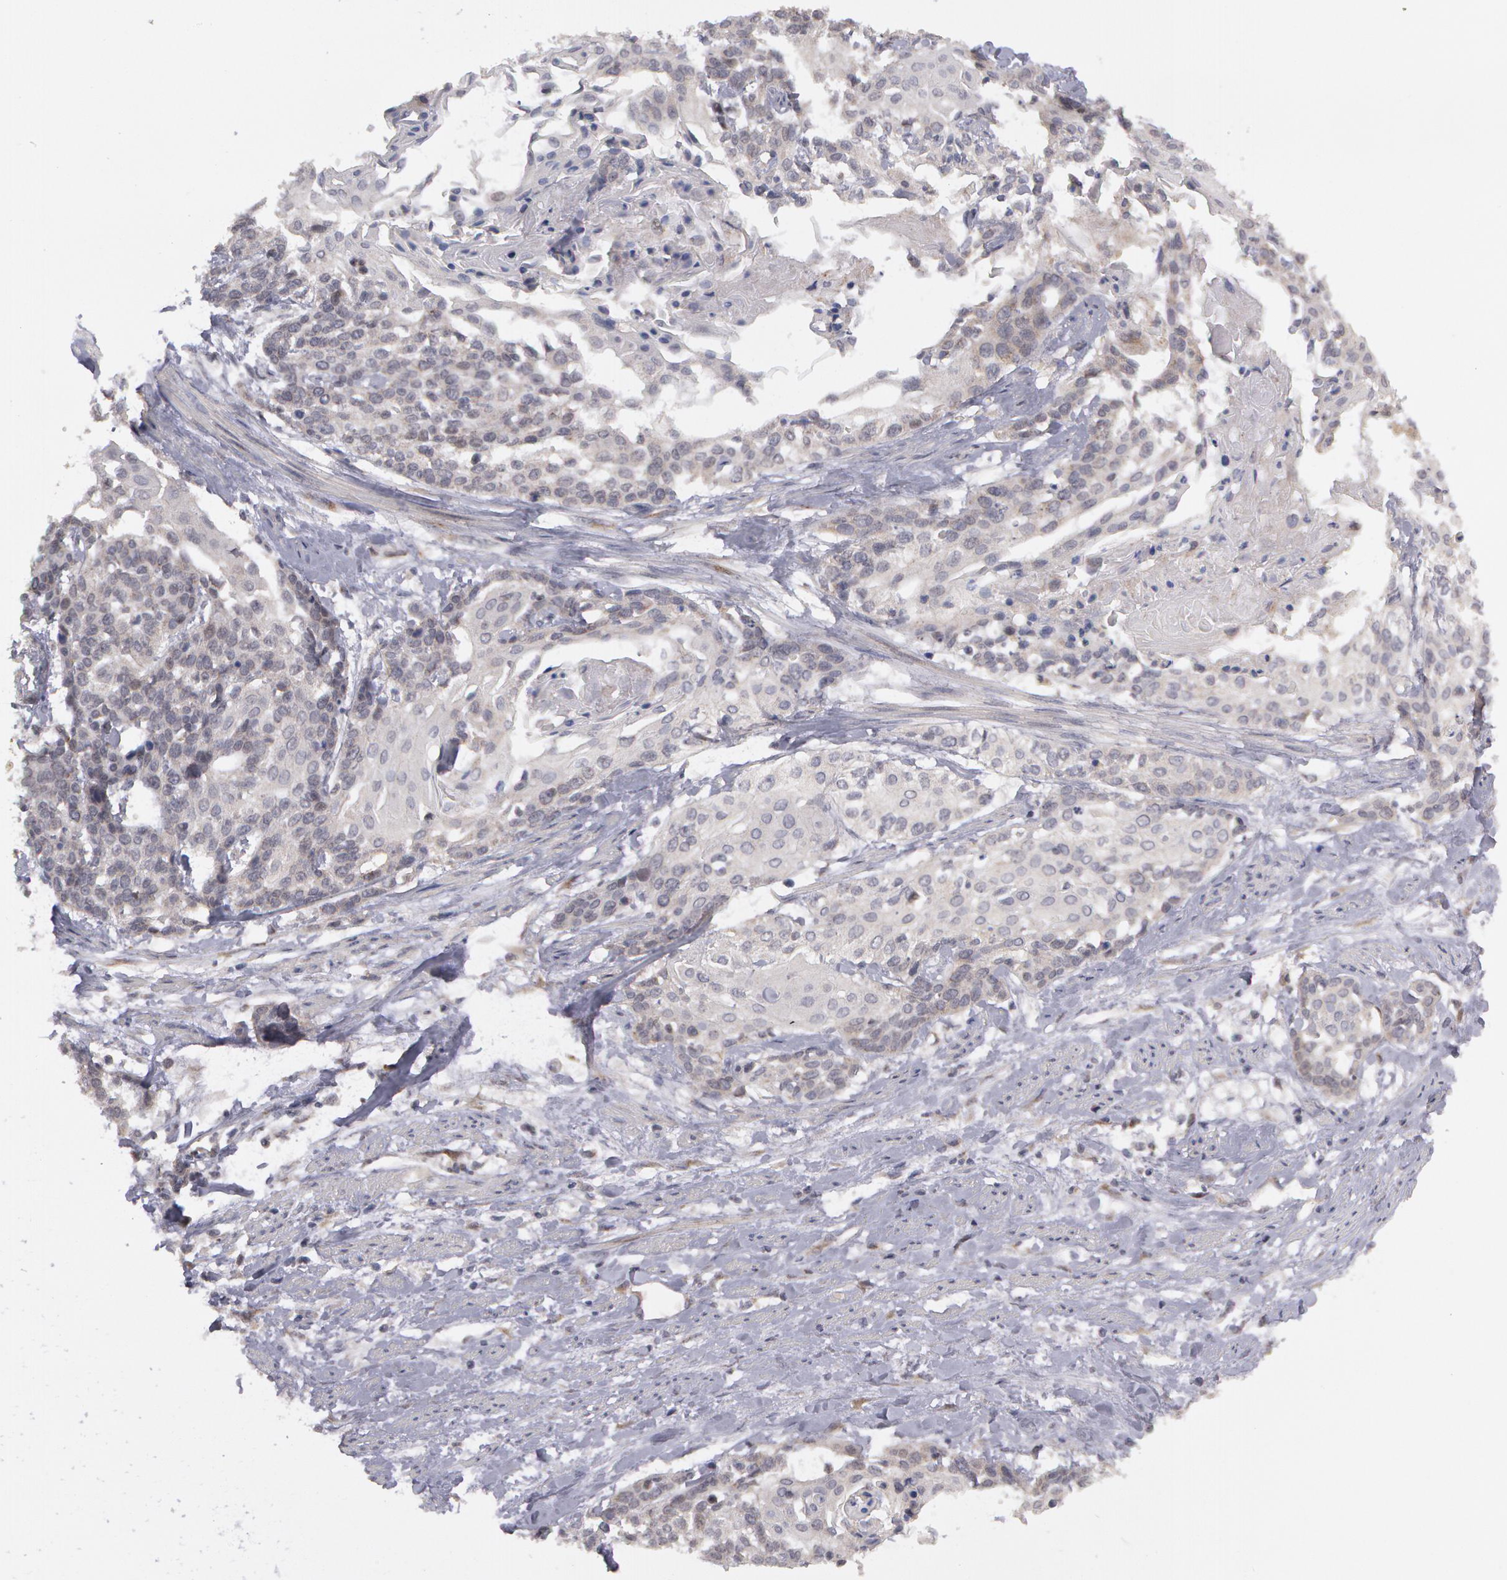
{"staining": {"intensity": "negative", "quantity": "none", "location": "none"}, "tissue": "cervical cancer", "cell_type": "Tumor cells", "image_type": "cancer", "snomed": [{"axis": "morphology", "description": "Squamous cell carcinoma, NOS"}, {"axis": "topography", "description": "Cervix"}], "caption": "IHC image of human cervical squamous cell carcinoma stained for a protein (brown), which reveals no staining in tumor cells.", "gene": "STX5", "patient": {"sex": "female", "age": 57}}